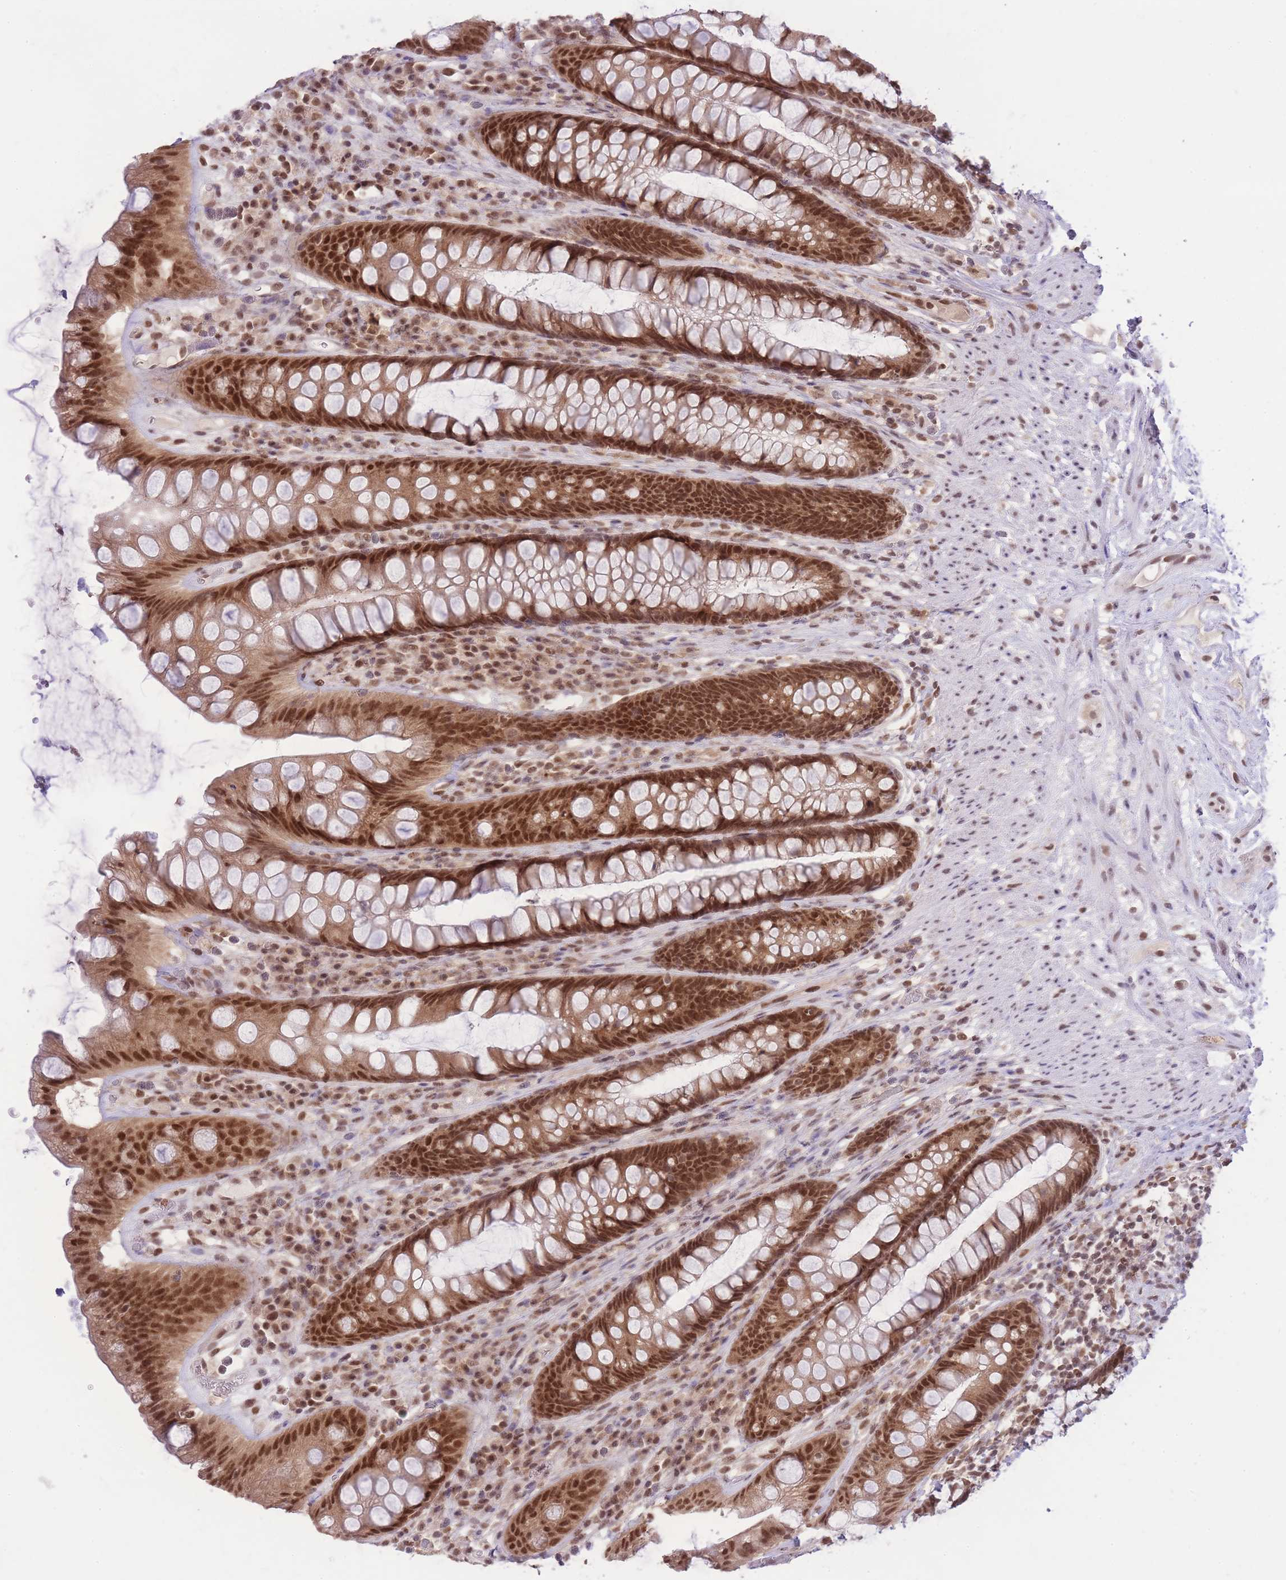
{"staining": {"intensity": "moderate", "quantity": ">75%", "location": "cytoplasmic/membranous,nuclear"}, "tissue": "rectum", "cell_type": "Glandular cells", "image_type": "normal", "snomed": [{"axis": "morphology", "description": "Normal tissue, NOS"}, {"axis": "topography", "description": "Rectum"}], "caption": "DAB immunohistochemical staining of normal human rectum exhibits moderate cytoplasmic/membranous,nuclear protein staining in approximately >75% of glandular cells.", "gene": "TMED3", "patient": {"sex": "male", "age": 74}}